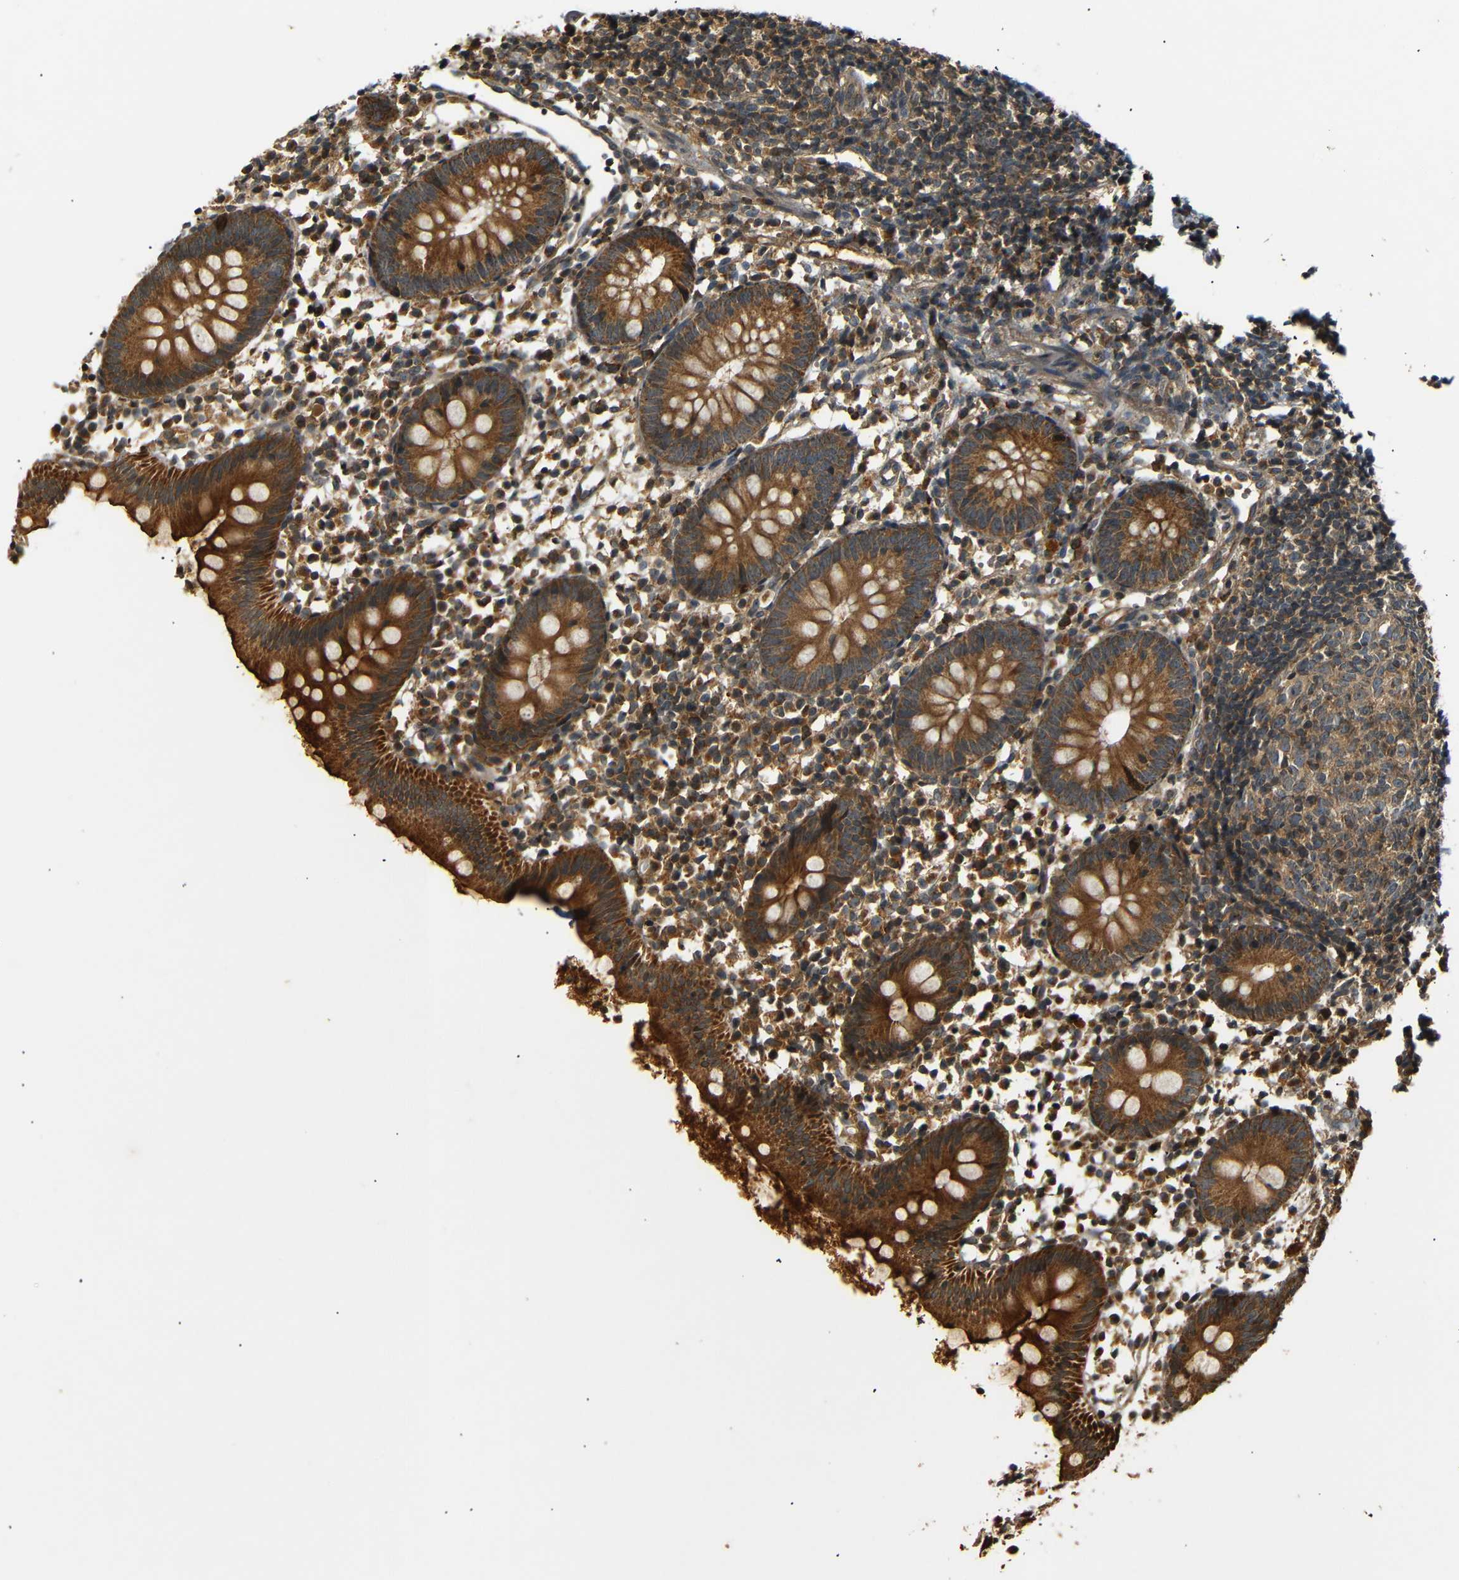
{"staining": {"intensity": "strong", "quantity": ">75%", "location": "cytoplasmic/membranous"}, "tissue": "appendix", "cell_type": "Glandular cells", "image_type": "normal", "snomed": [{"axis": "morphology", "description": "Normal tissue, NOS"}, {"axis": "topography", "description": "Appendix"}], "caption": "Immunohistochemical staining of unremarkable appendix shows strong cytoplasmic/membranous protein staining in approximately >75% of glandular cells.", "gene": "TANK", "patient": {"sex": "female", "age": 20}}